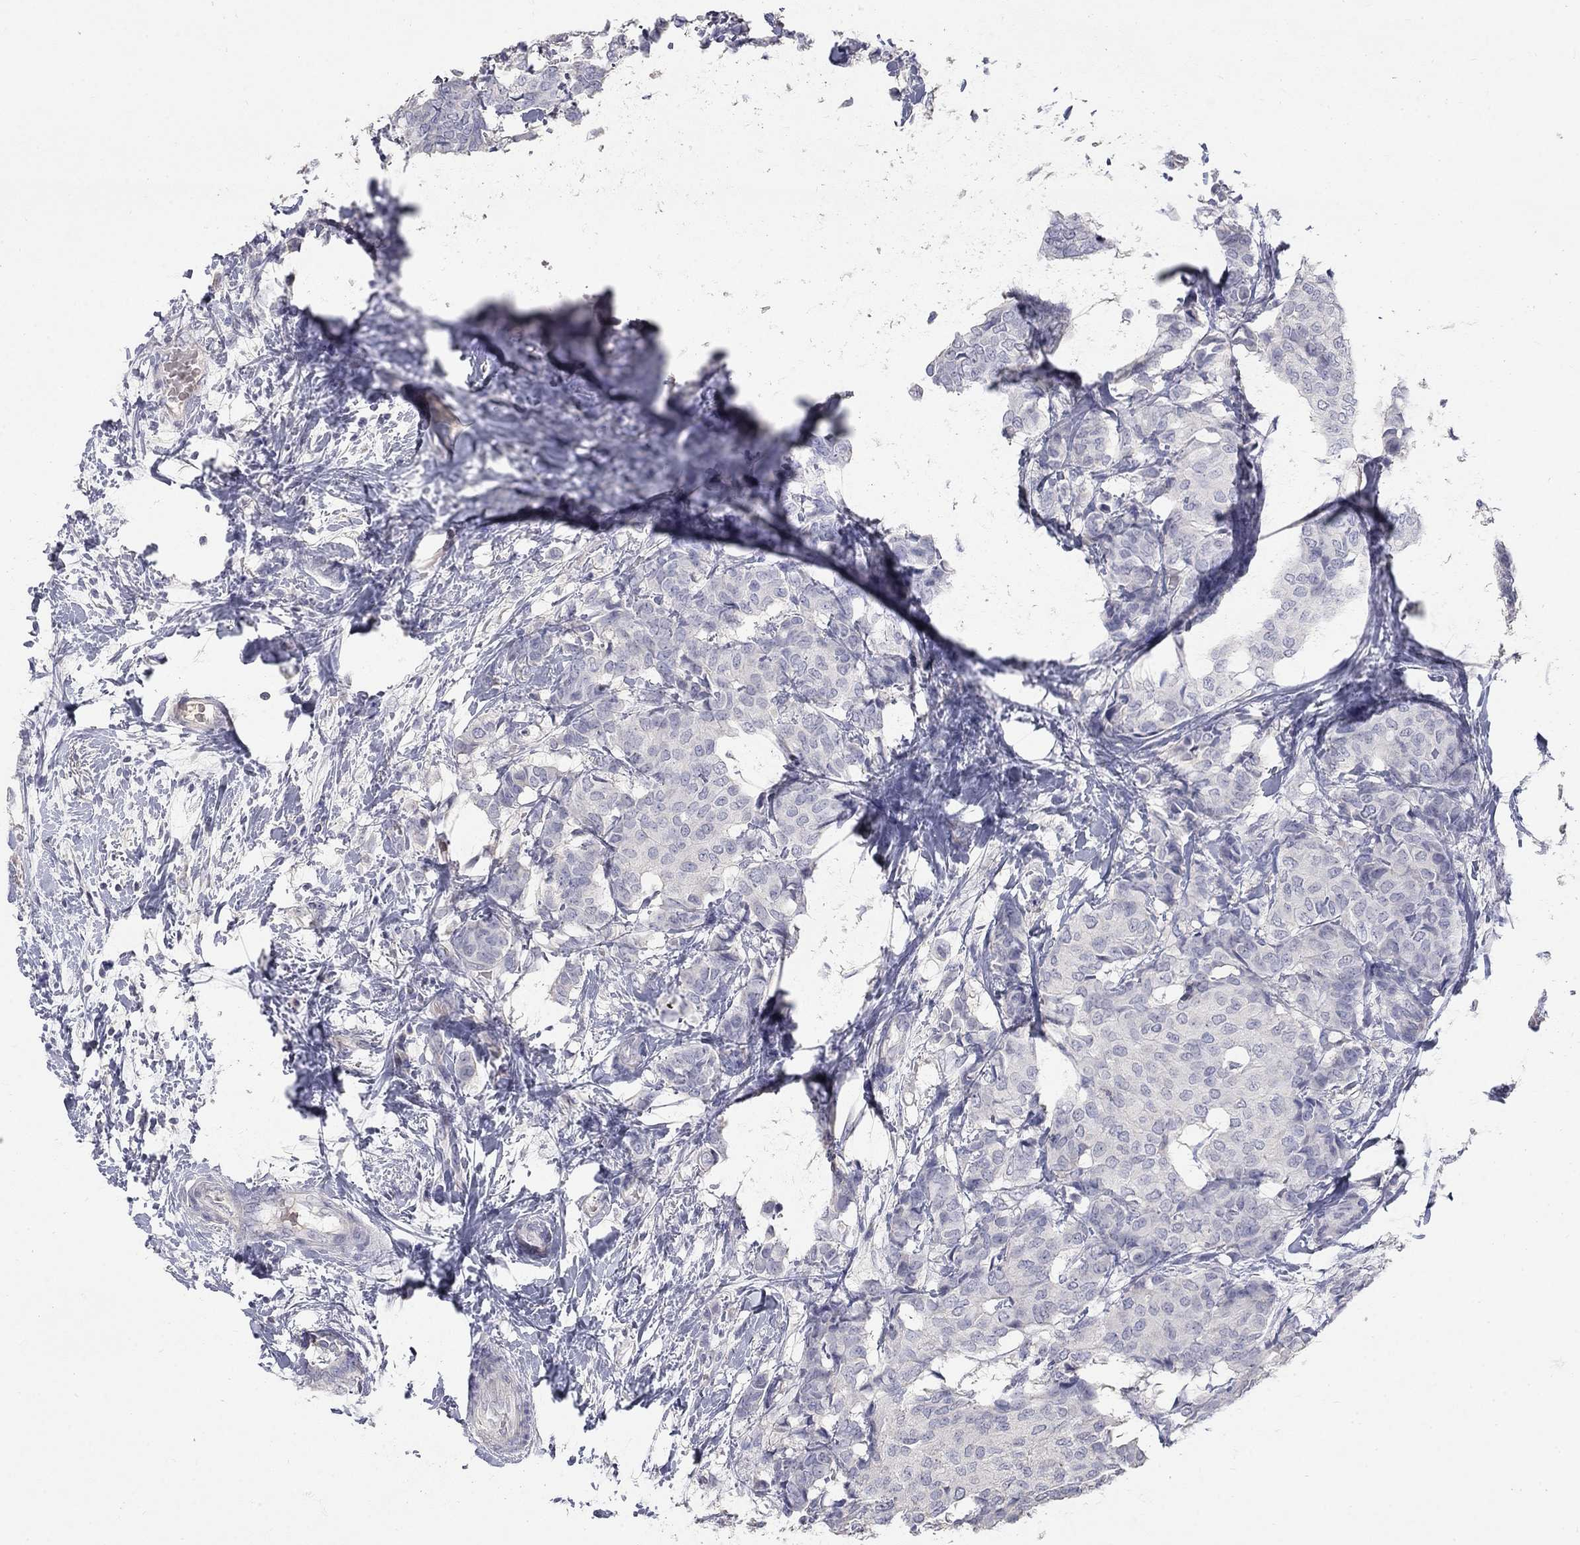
{"staining": {"intensity": "negative", "quantity": "none", "location": "none"}, "tissue": "breast cancer", "cell_type": "Tumor cells", "image_type": "cancer", "snomed": [{"axis": "morphology", "description": "Duct carcinoma"}, {"axis": "topography", "description": "Breast"}], "caption": "The image reveals no significant staining in tumor cells of breast infiltrating ductal carcinoma. The staining was performed using DAB to visualize the protein expression in brown, while the nuclei were stained in blue with hematoxylin (Magnification: 20x).", "gene": "PTH1R", "patient": {"sex": "female", "age": 75}}